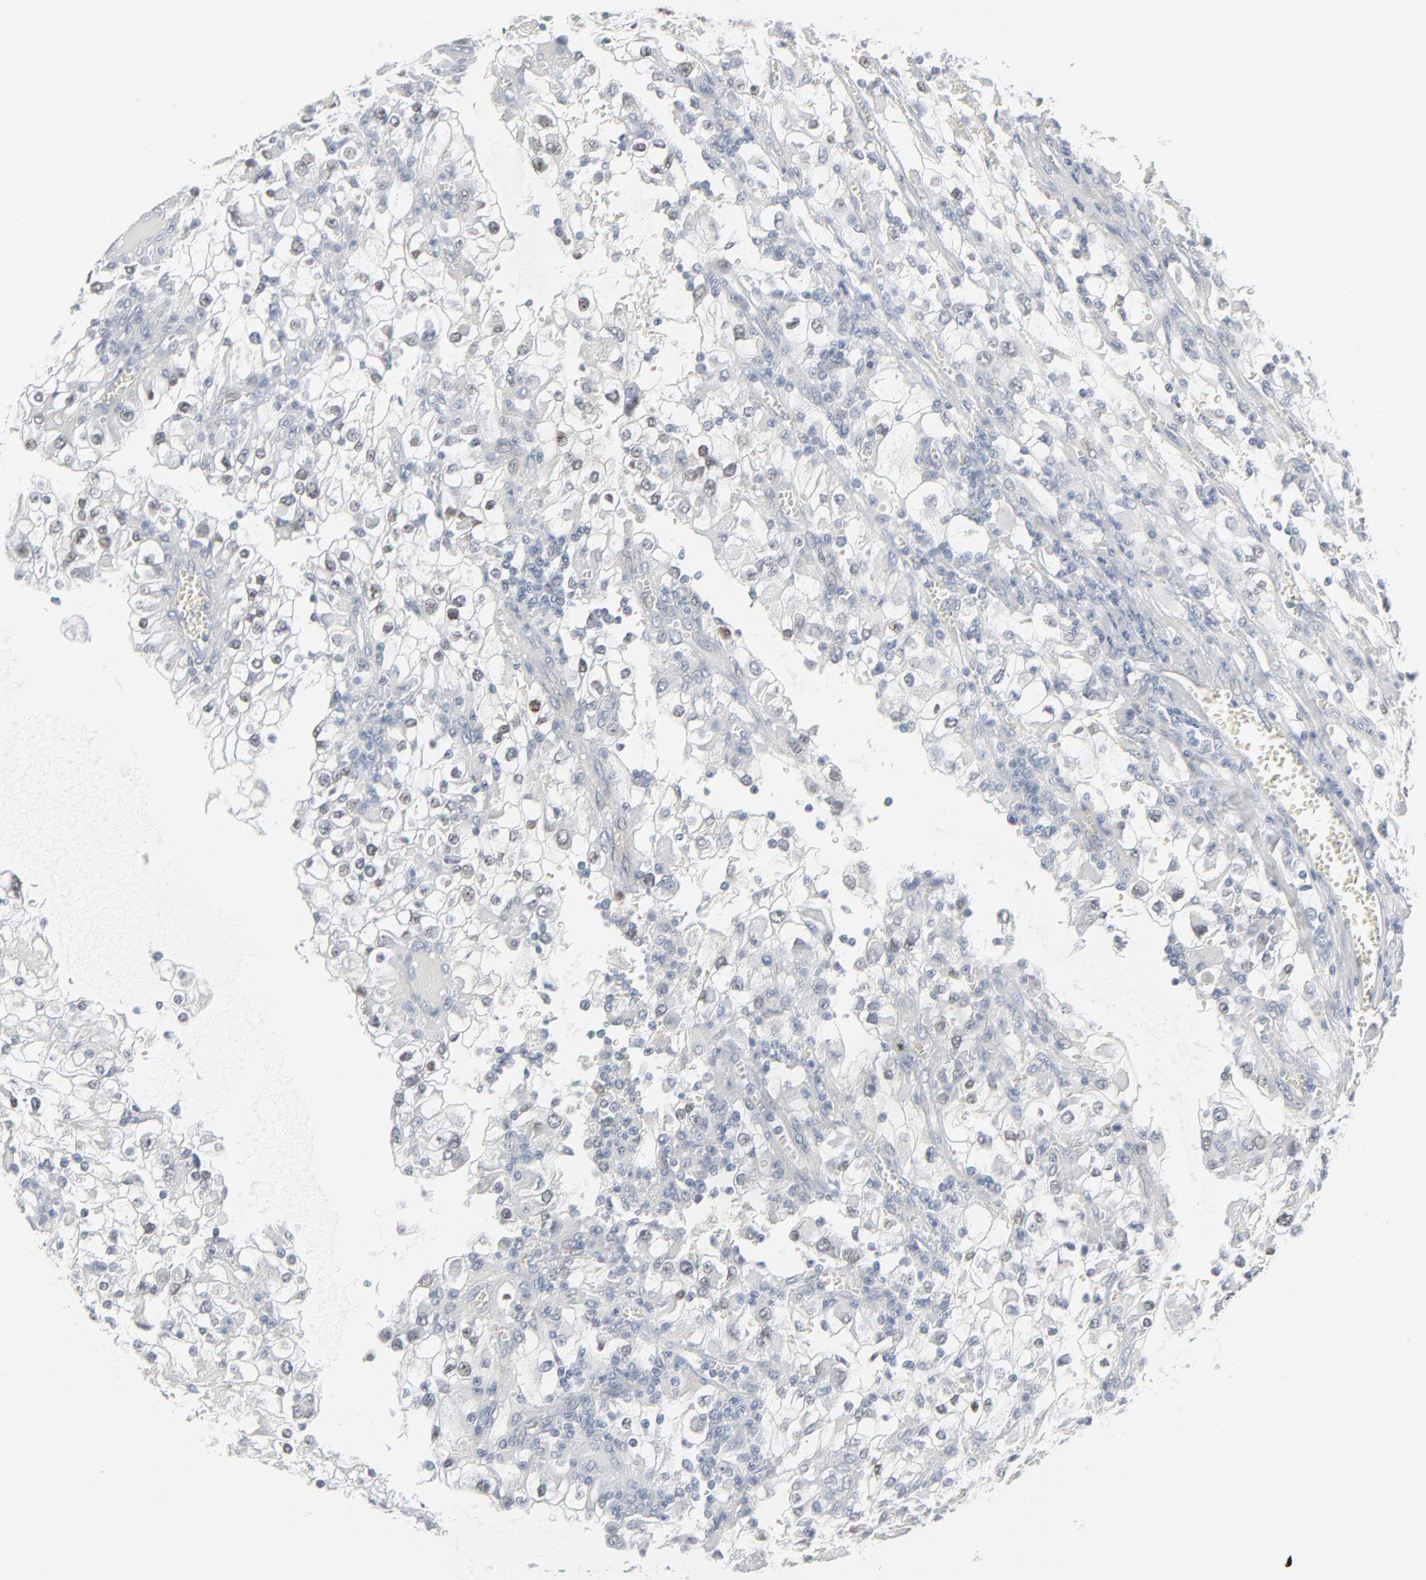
{"staining": {"intensity": "weak", "quantity": "<25%", "location": "nuclear"}, "tissue": "renal cancer", "cell_type": "Tumor cells", "image_type": "cancer", "snomed": [{"axis": "morphology", "description": "Adenocarcinoma, NOS"}, {"axis": "topography", "description": "Kidney"}], "caption": "IHC of adenocarcinoma (renal) reveals no staining in tumor cells.", "gene": "MITF", "patient": {"sex": "male", "age": 56}}